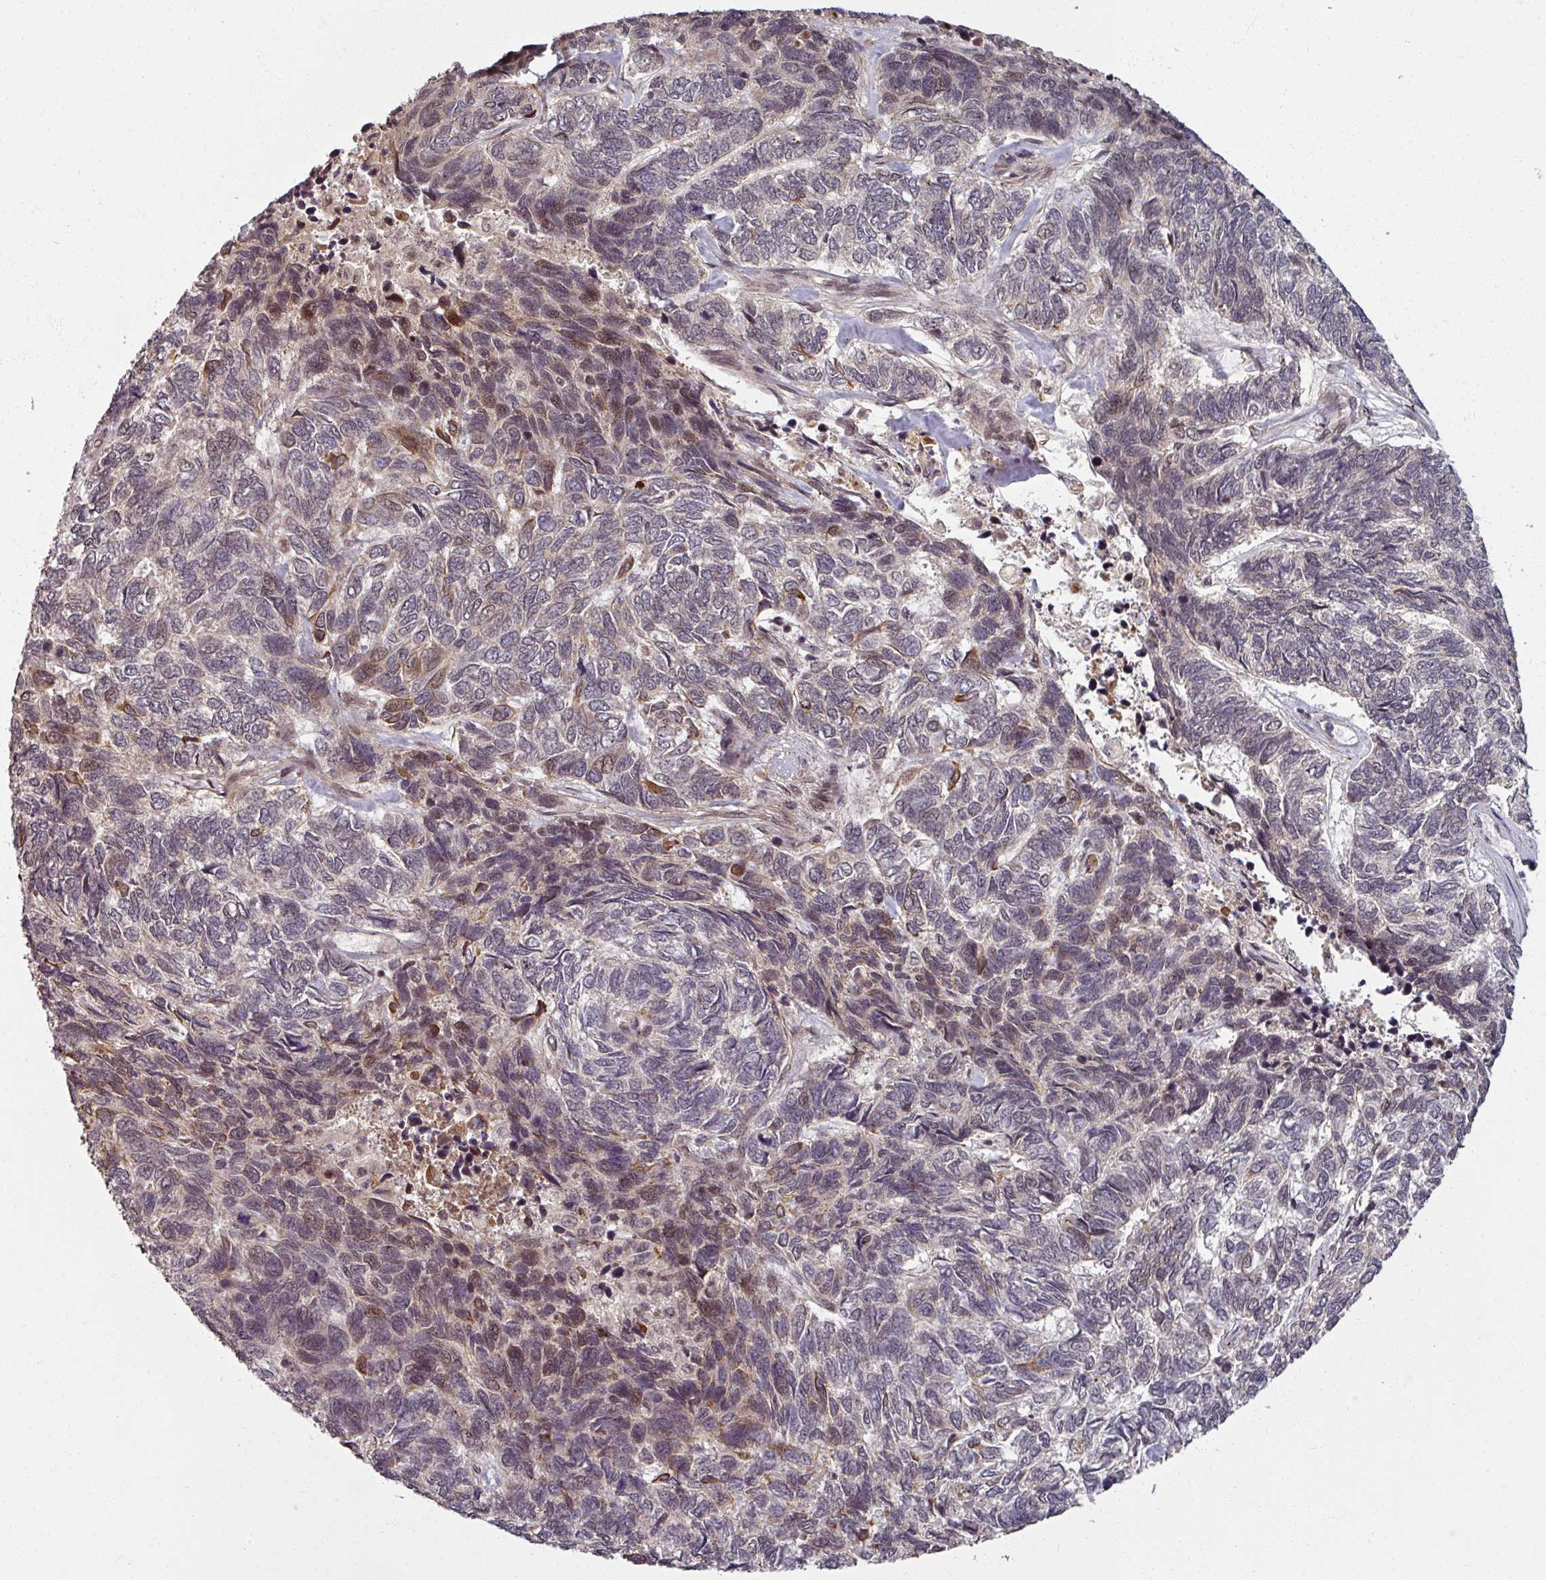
{"staining": {"intensity": "moderate", "quantity": "<25%", "location": "cytoplasmic/membranous,nuclear"}, "tissue": "skin cancer", "cell_type": "Tumor cells", "image_type": "cancer", "snomed": [{"axis": "morphology", "description": "Basal cell carcinoma"}, {"axis": "topography", "description": "Skin"}], "caption": "High-magnification brightfield microscopy of basal cell carcinoma (skin) stained with DAB (brown) and counterstained with hematoxylin (blue). tumor cells exhibit moderate cytoplasmic/membranous and nuclear expression is present in approximately<25% of cells.", "gene": "SWI5", "patient": {"sex": "female", "age": 65}}